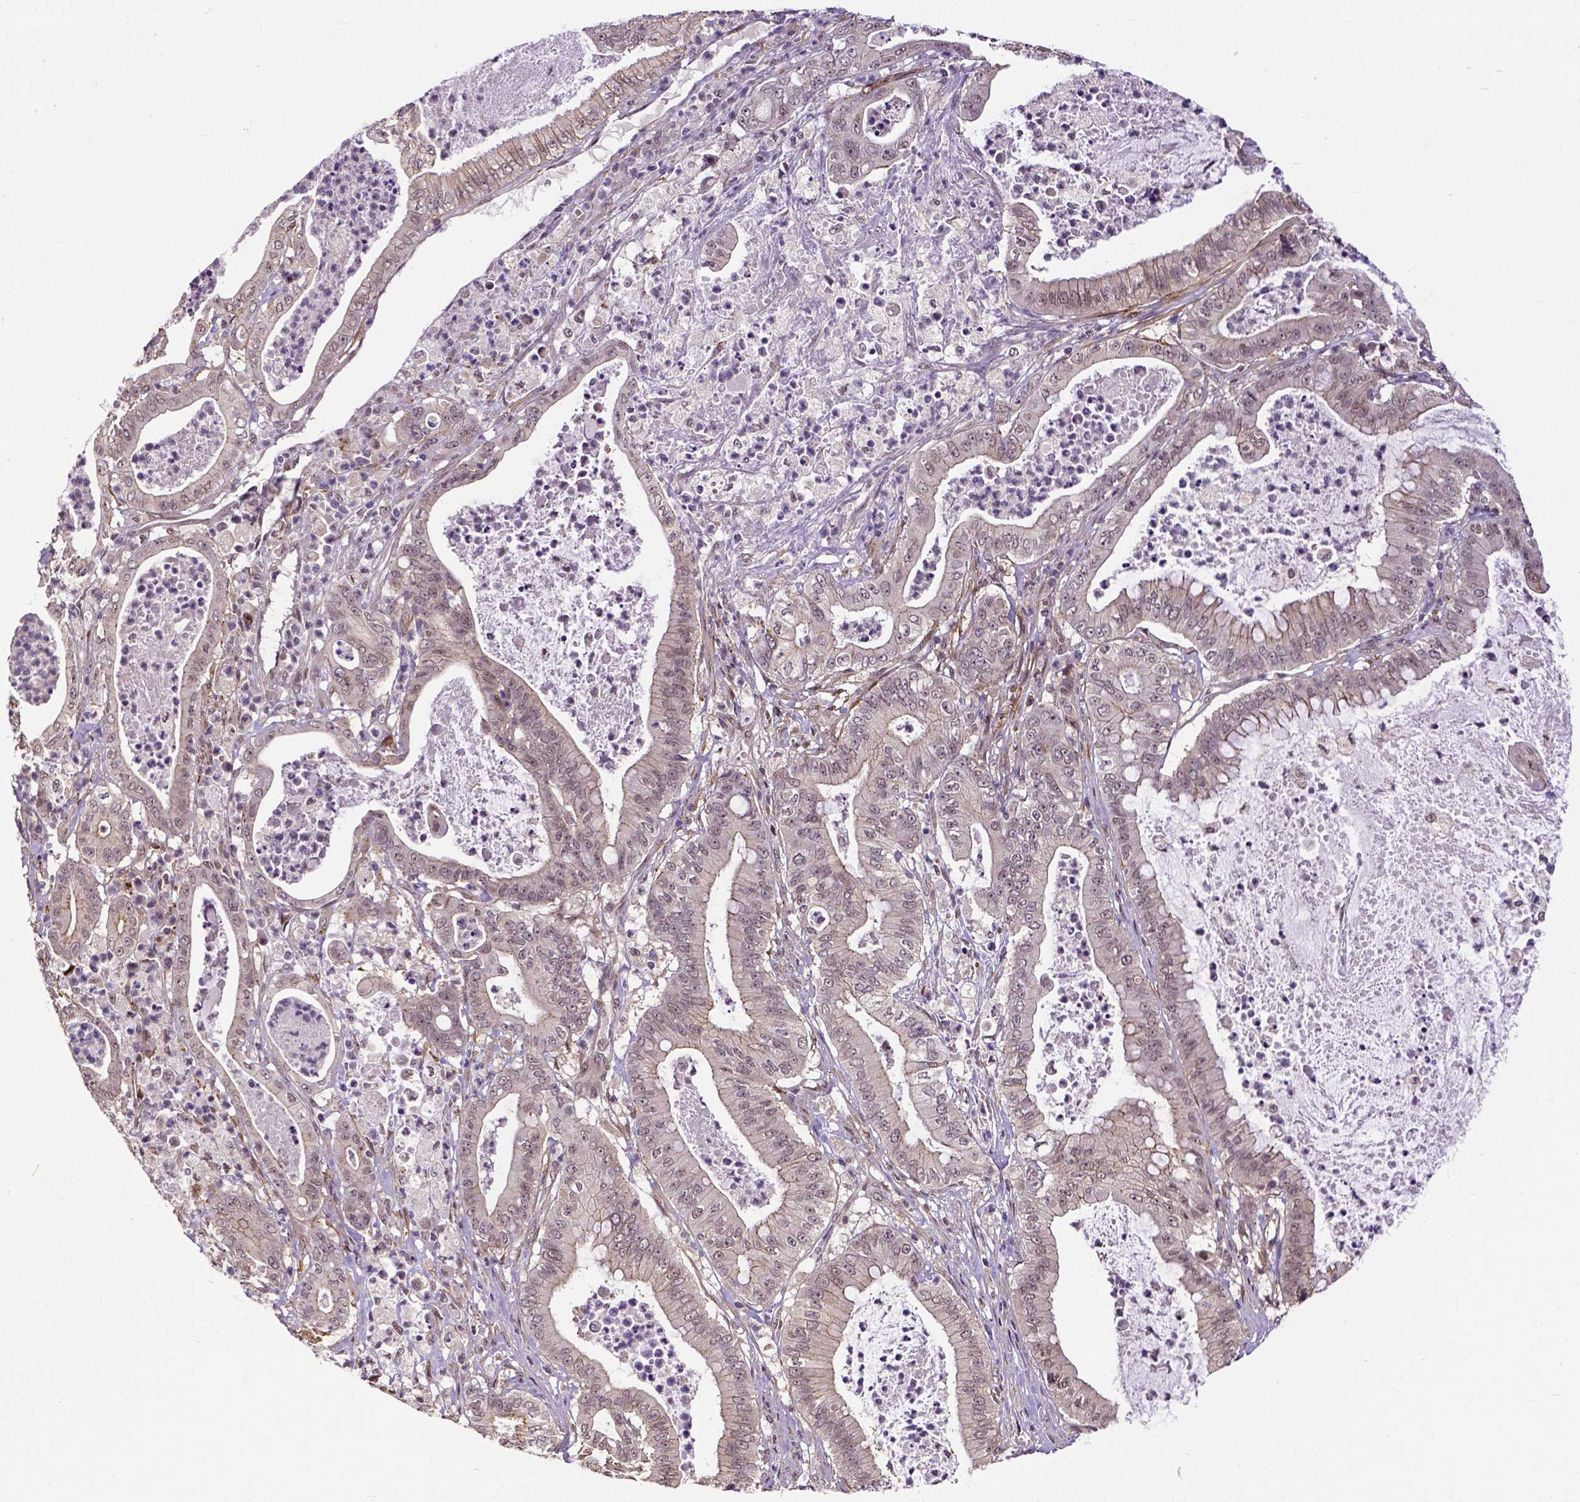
{"staining": {"intensity": "negative", "quantity": "none", "location": "none"}, "tissue": "pancreatic cancer", "cell_type": "Tumor cells", "image_type": "cancer", "snomed": [{"axis": "morphology", "description": "Adenocarcinoma, NOS"}, {"axis": "topography", "description": "Pancreas"}], "caption": "This is an immunohistochemistry (IHC) image of pancreatic cancer. There is no staining in tumor cells.", "gene": "DICER1", "patient": {"sex": "male", "age": 71}}